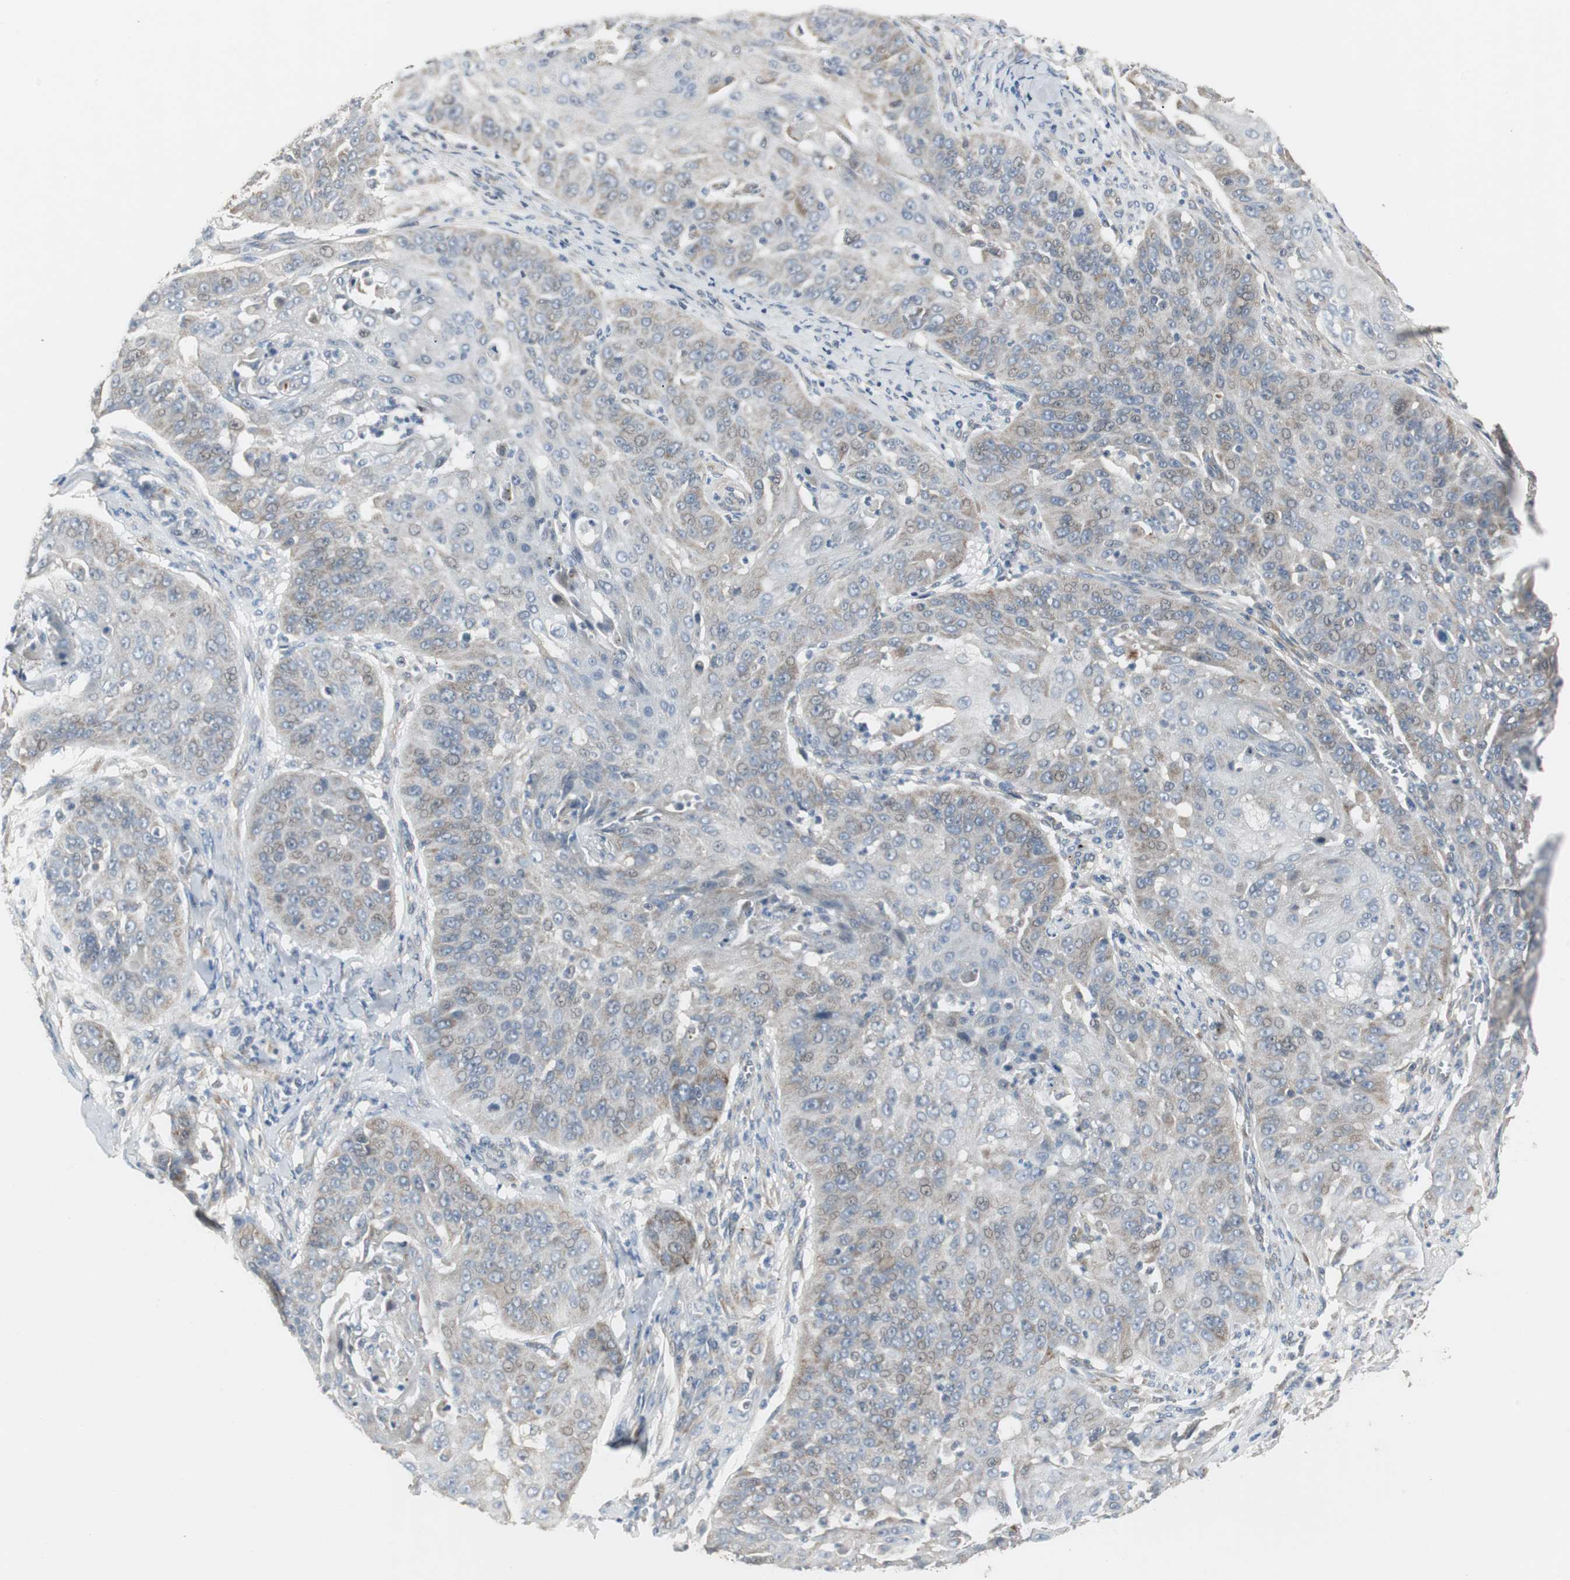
{"staining": {"intensity": "weak", "quantity": ">75%", "location": "cytoplasmic/membranous"}, "tissue": "cervical cancer", "cell_type": "Tumor cells", "image_type": "cancer", "snomed": [{"axis": "morphology", "description": "Squamous cell carcinoma, NOS"}, {"axis": "topography", "description": "Cervix"}], "caption": "Protein staining reveals weak cytoplasmic/membranous staining in about >75% of tumor cells in squamous cell carcinoma (cervical).", "gene": "MYT1", "patient": {"sex": "female", "age": 64}}